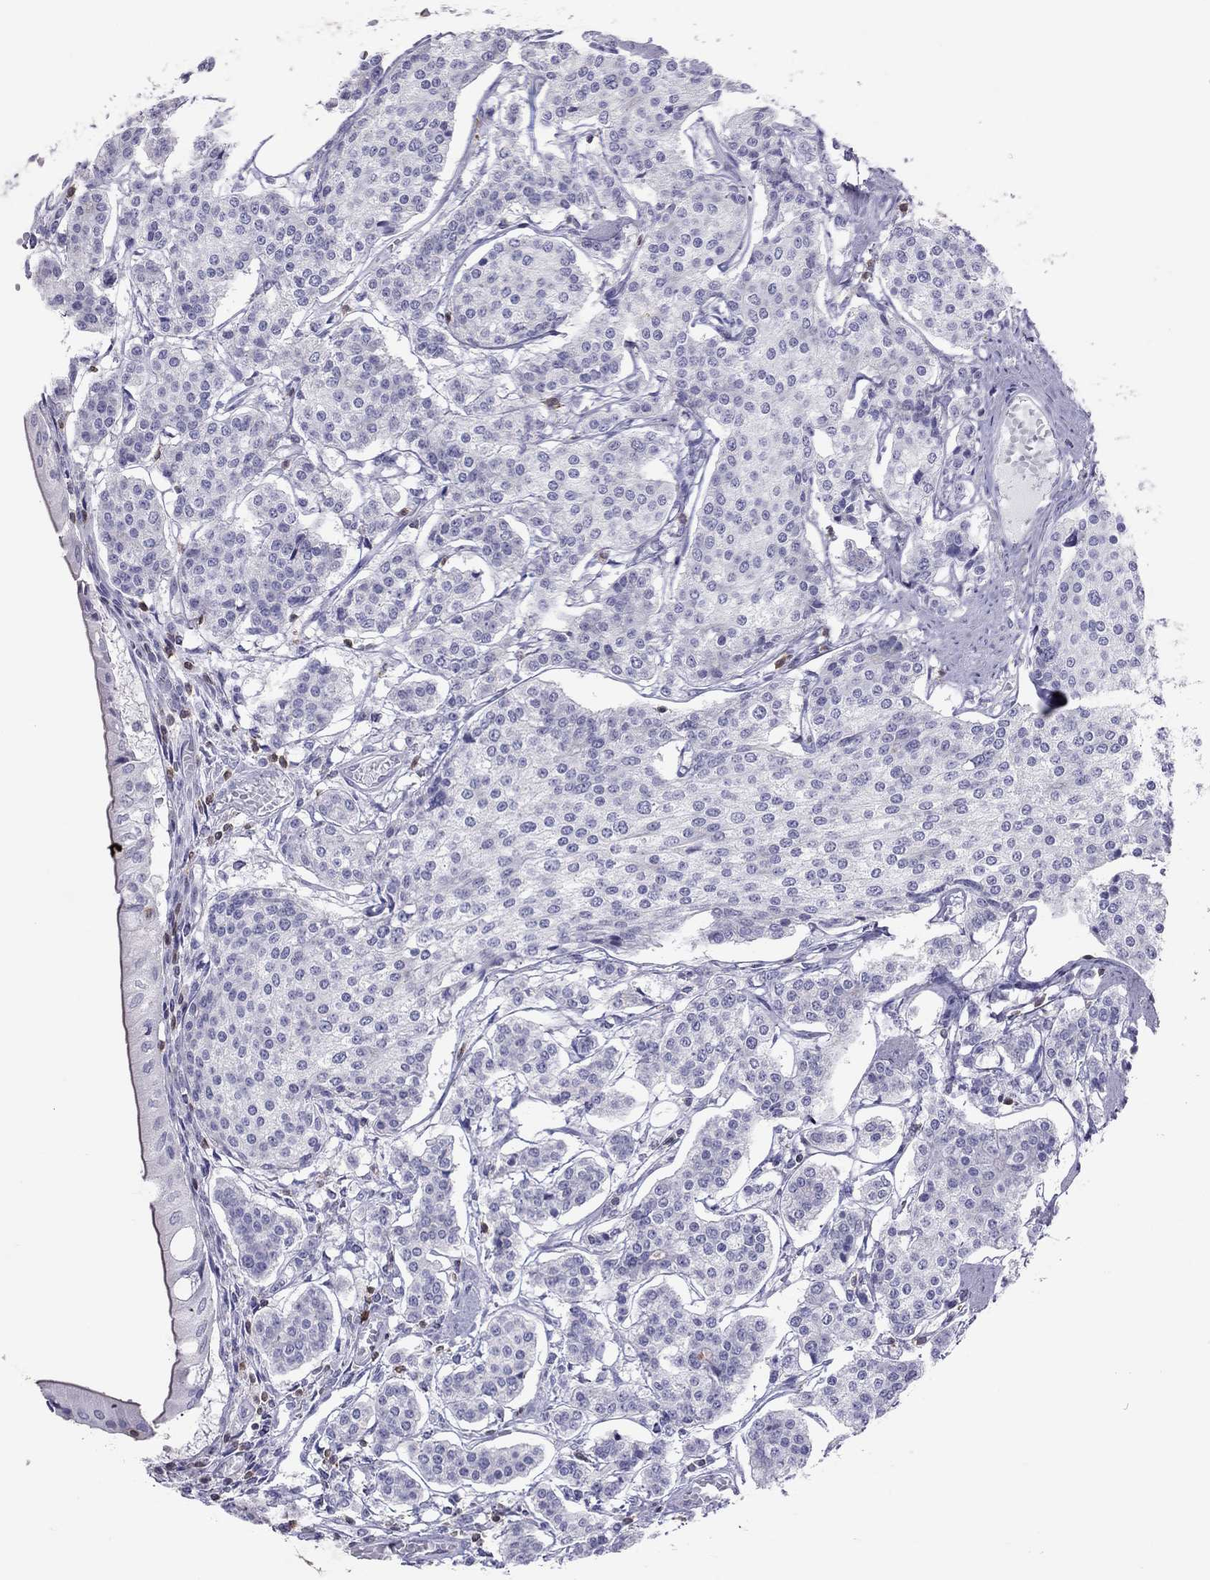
{"staining": {"intensity": "negative", "quantity": "none", "location": "none"}, "tissue": "carcinoid", "cell_type": "Tumor cells", "image_type": "cancer", "snomed": [{"axis": "morphology", "description": "Carcinoid, malignant, NOS"}, {"axis": "topography", "description": "Small intestine"}], "caption": "Malignant carcinoid was stained to show a protein in brown. There is no significant expression in tumor cells. (Stains: DAB (3,3'-diaminobenzidine) immunohistochemistry with hematoxylin counter stain, Microscopy: brightfield microscopy at high magnification).", "gene": "SH2D2A", "patient": {"sex": "female", "age": 65}}